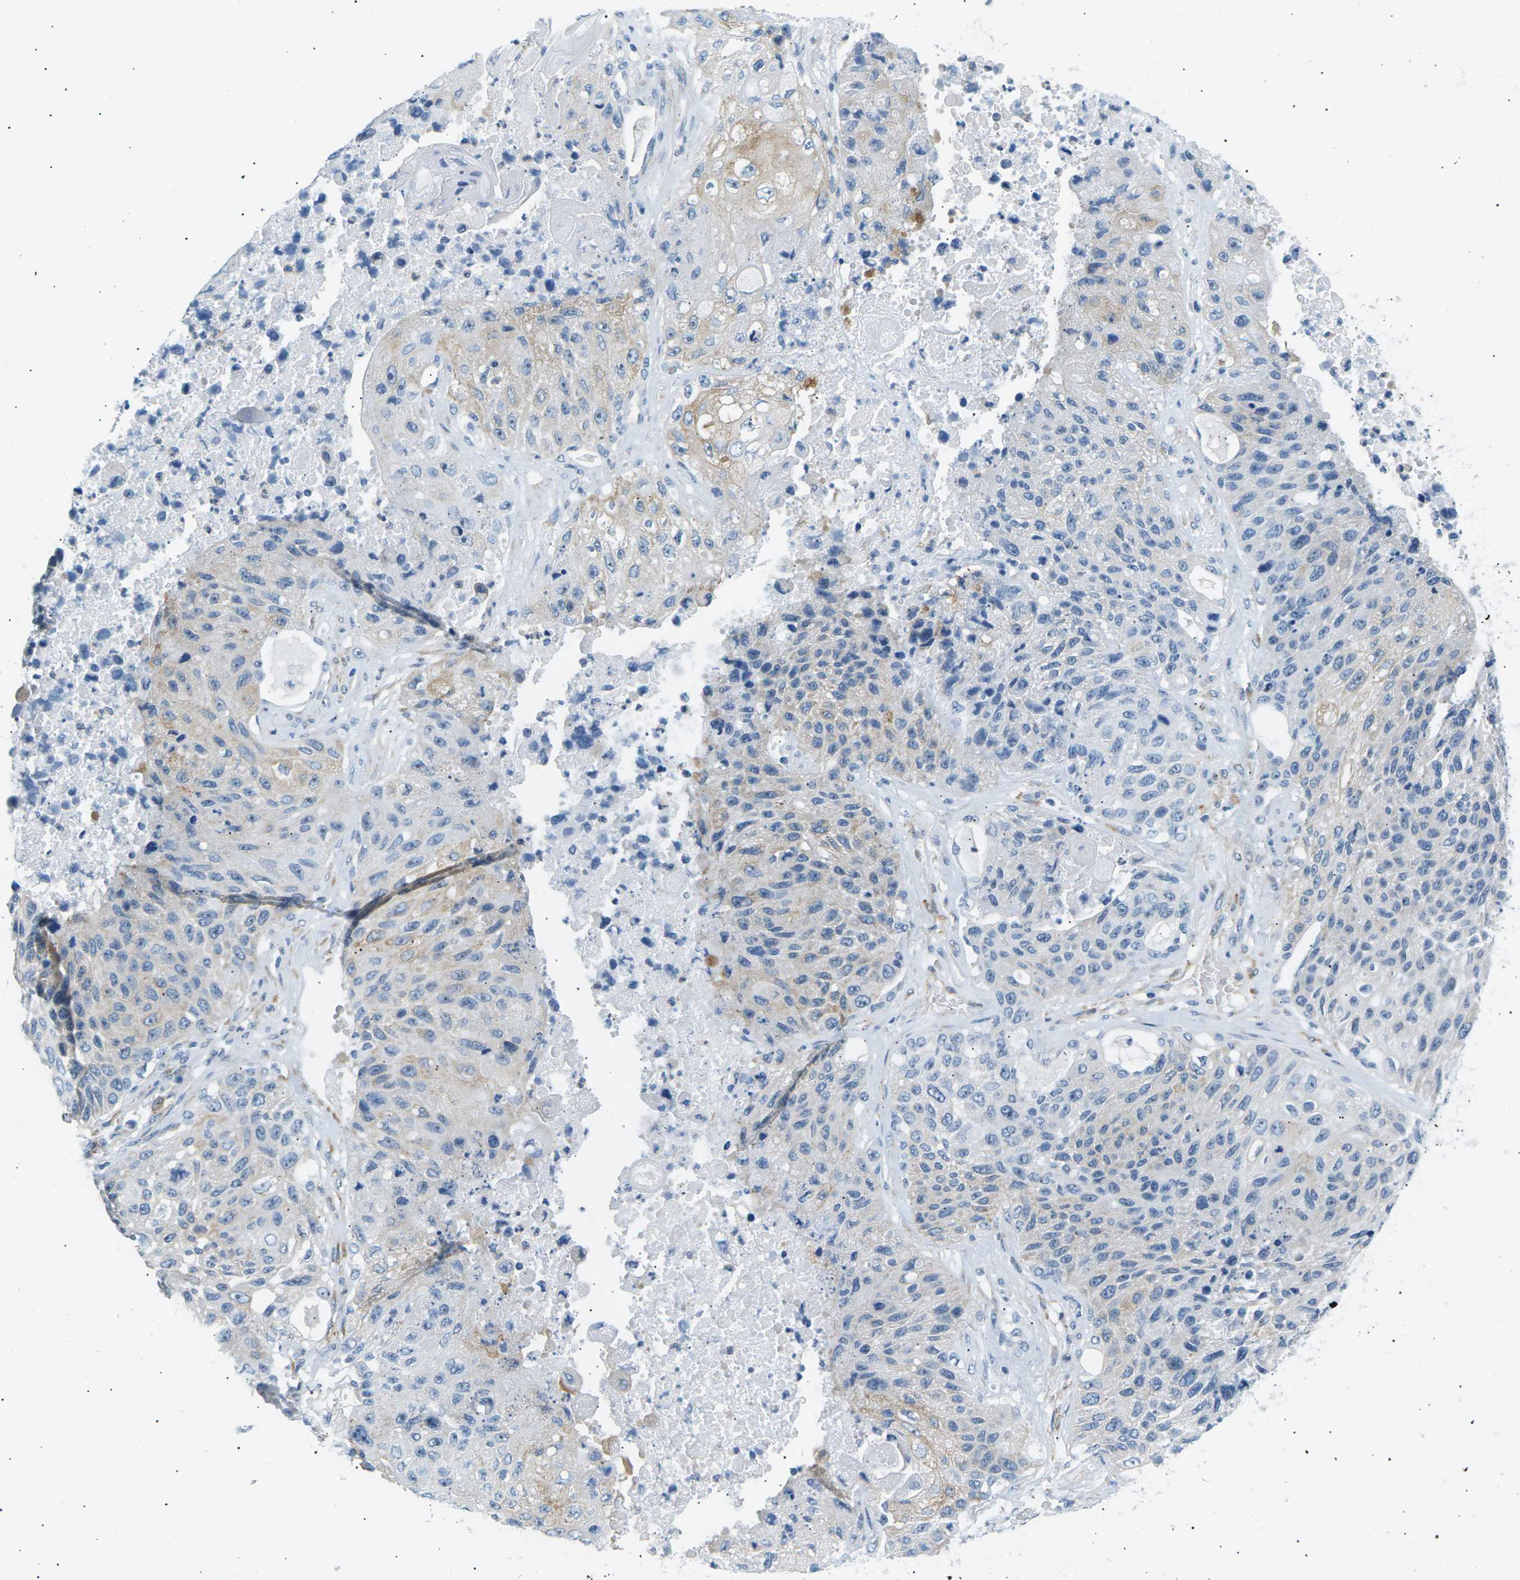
{"staining": {"intensity": "weak", "quantity": "25%-75%", "location": "cytoplasmic/membranous"}, "tissue": "lung cancer", "cell_type": "Tumor cells", "image_type": "cancer", "snomed": [{"axis": "morphology", "description": "Squamous cell carcinoma, NOS"}, {"axis": "topography", "description": "Lung"}], "caption": "The immunohistochemical stain highlights weak cytoplasmic/membranous positivity in tumor cells of lung cancer (squamous cell carcinoma) tissue. The protein is stained brown, and the nuclei are stained in blue (DAB (3,3'-diaminobenzidine) IHC with brightfield microscopy, high magnification).", "gene": "SEPTIN5", "patient": {"sex": "male", "age": 61}}